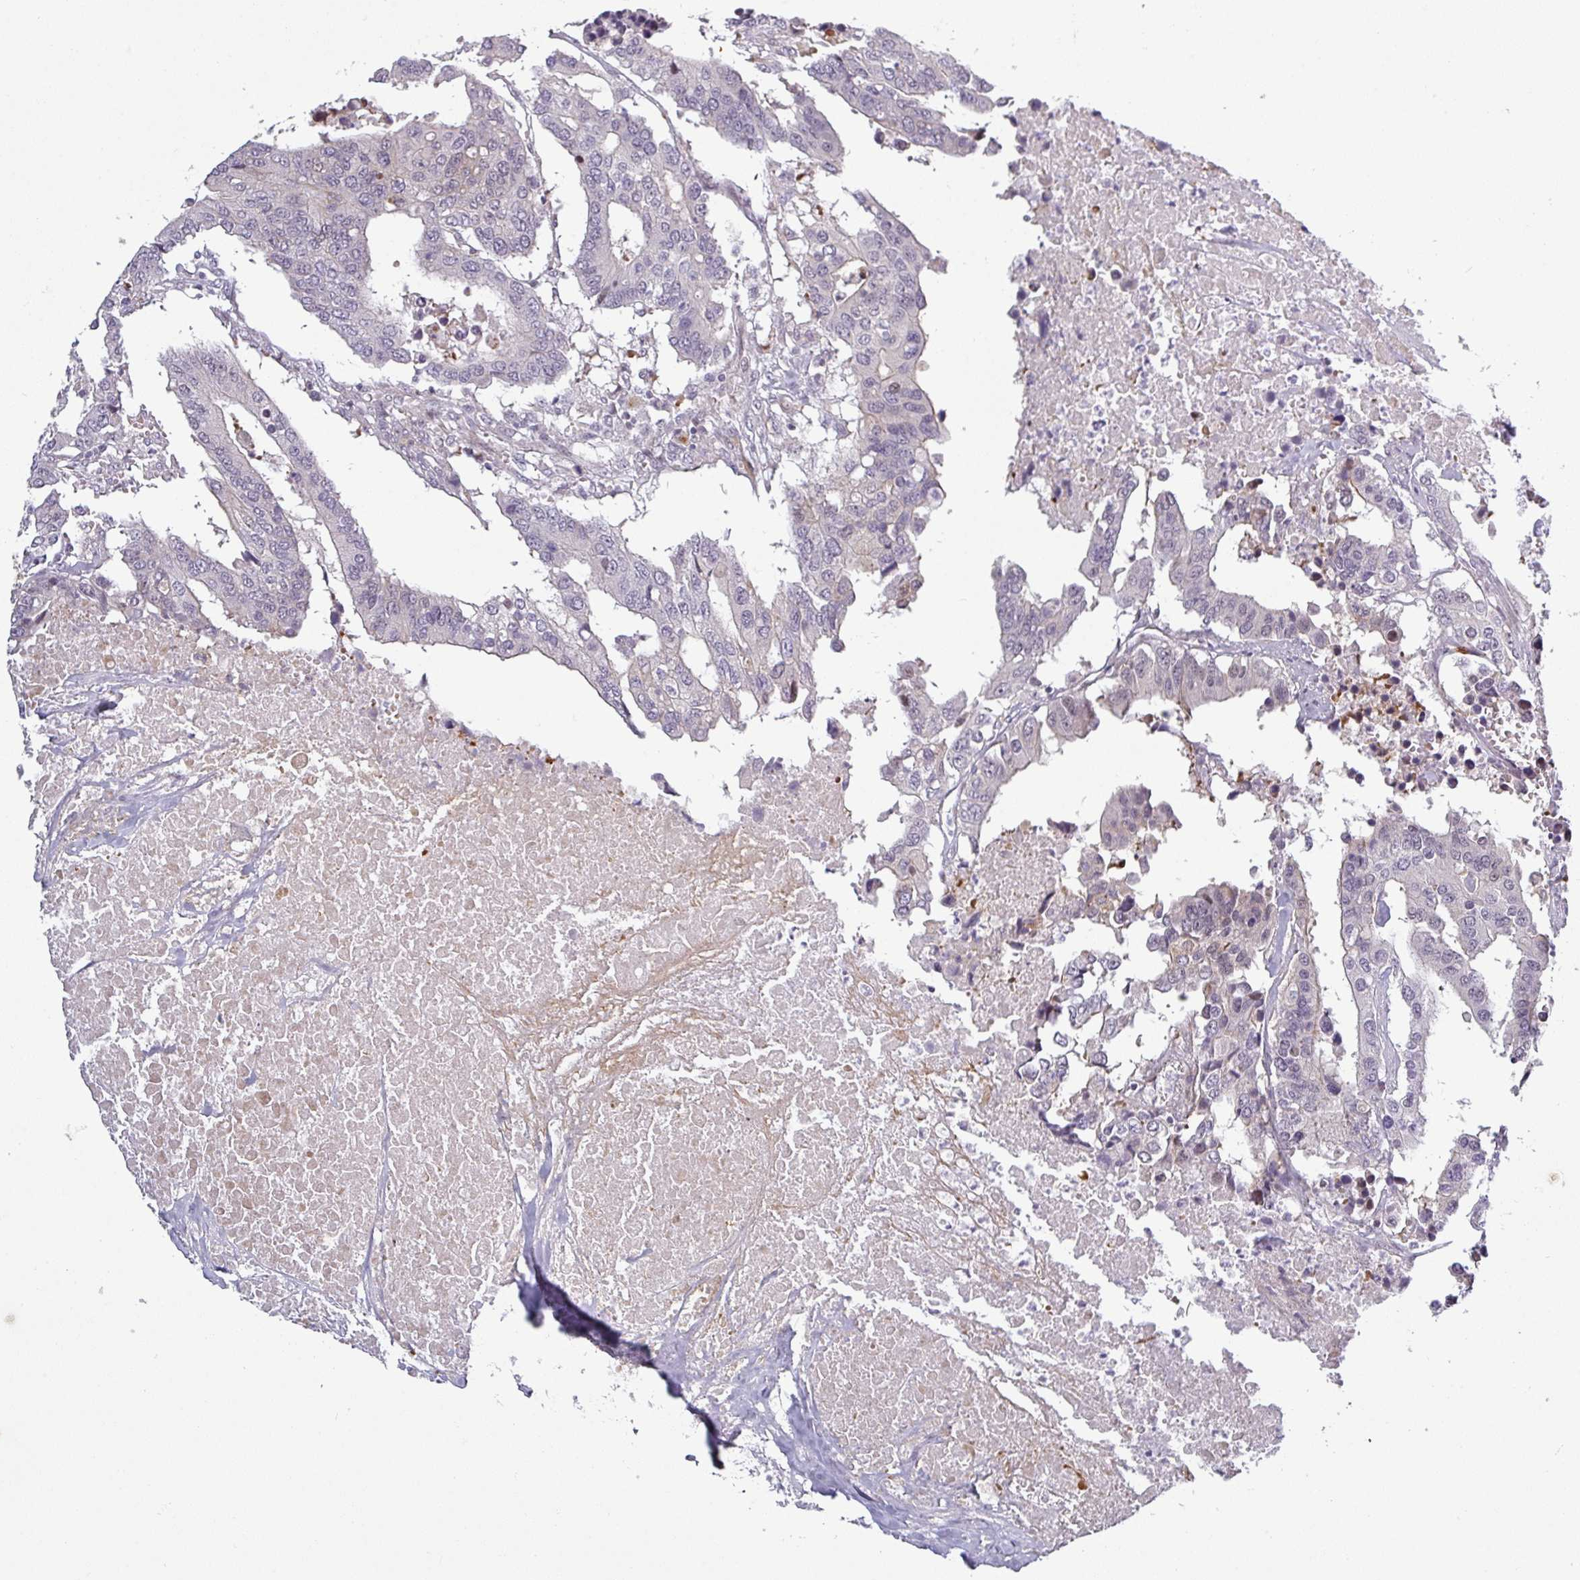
{"staining": {"intensity": "negative", "quantity": "none", "location": "none"}, "tissue": "colorectal cancer", "cell_type": "Tumor cells", "image_type": "cancer", "snomed": [{"axis": "morphology", "description": "Adenocarcinoma, NOS"}, {"axis": "topography", "description": "Colon"}], "caption": "Tumor cells are negative for protein expression in human colorectal adenocarcinoma.", "gene": "C2orf16", "patient": {"sex": "male", "age": 77}}